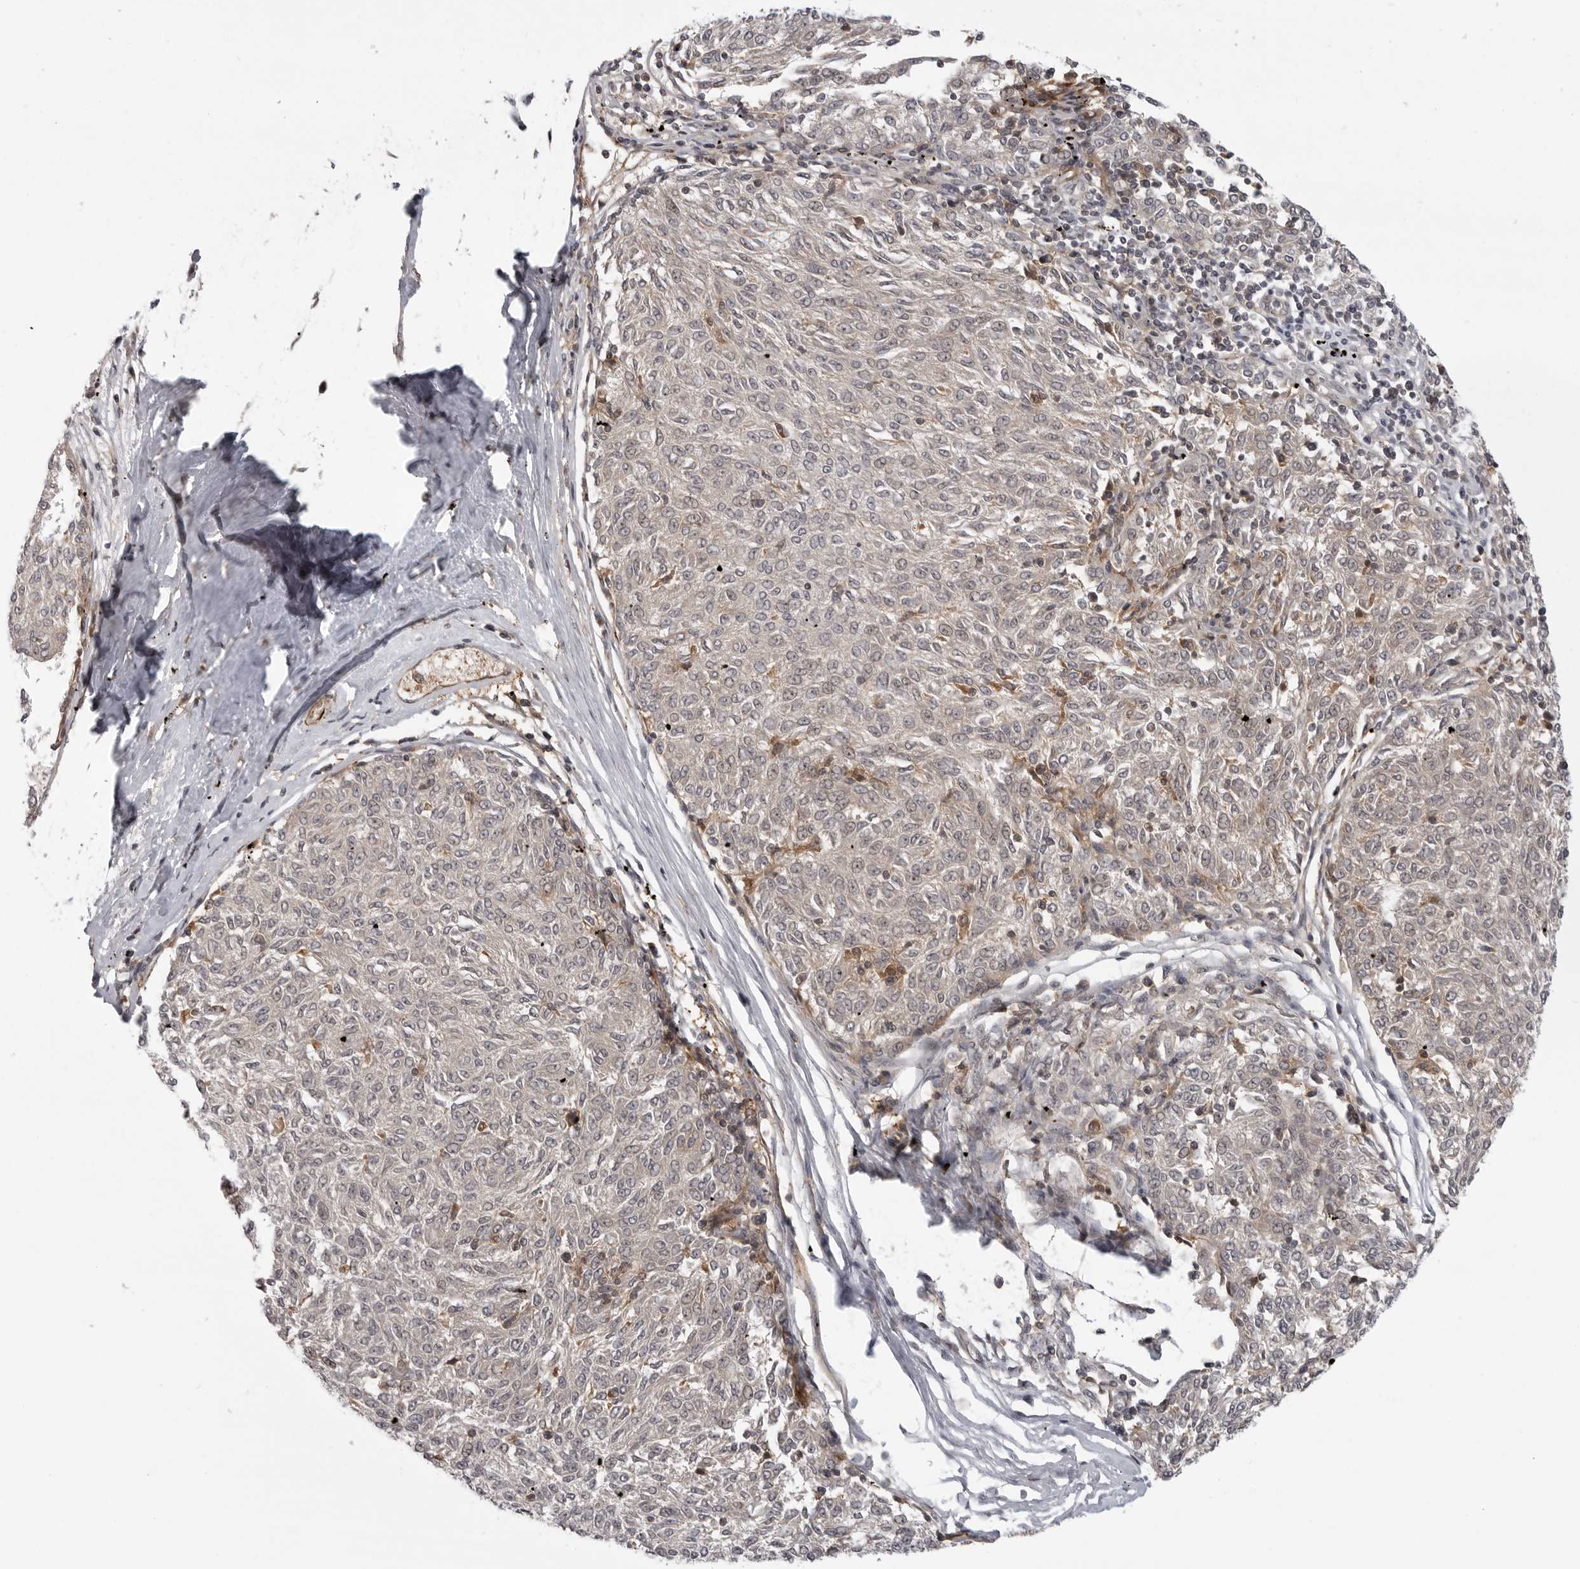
{"staining": {"intensity": "negative", "quantity": "none", "location": "none"}, "tissue": "melanoma", "cell_type": "Tumor cells", "image_type": "cancer", "snomed": [{"axis": "morphology", "description": "Malignant melanoma, NOS"}, {"axis": "topography", "description": "Skin"}], "caption": "Immunohistochemistry image of neoplastic tissue: human melanoma stained with DAB (3,3'-diaminobenzidine) demonstrates no significant protein expression in tumor cells.", "gene": "TUT4", "patient": {"sex": "female", "age": 72}}